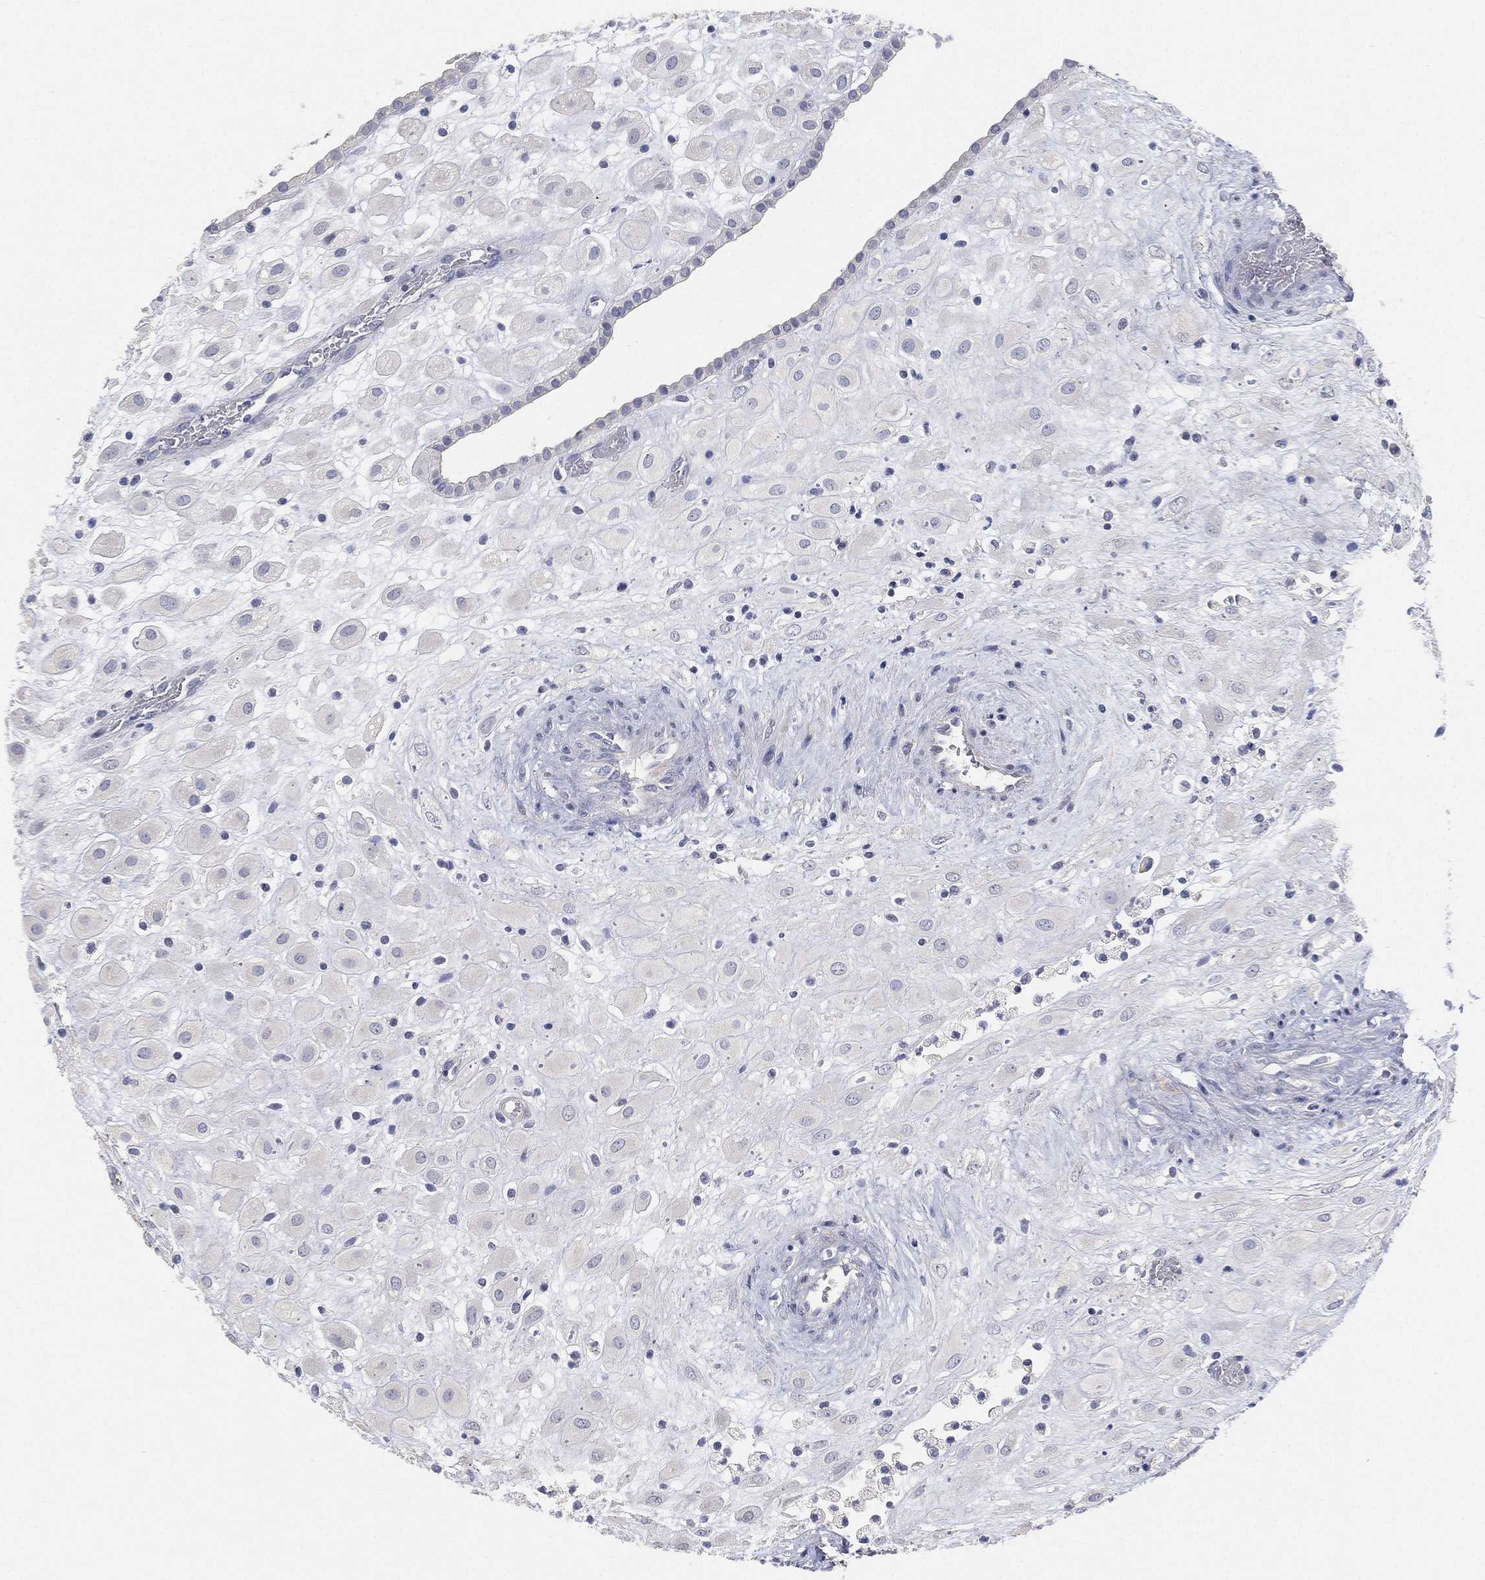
{"staining": {"intensity": "negative", "quantity": "none", "location": "none"}, "tissue": "placenta", "cell_type": "Decidual cells", "image_type": "normal", "snomed": [{"axis": "morphology", "description": "Normal tissue, NOS"}, {"axis": "topography", "description": "Placenta"}], "caption": "A histopathology image of placenta stained for a protein demonstrates no brown staining in decidual cells. (Immunohistochemistry, brightfield microscopy, high magnification).", "gene": "FAM187B", "patient": {"sex": "female", "age": 24}}